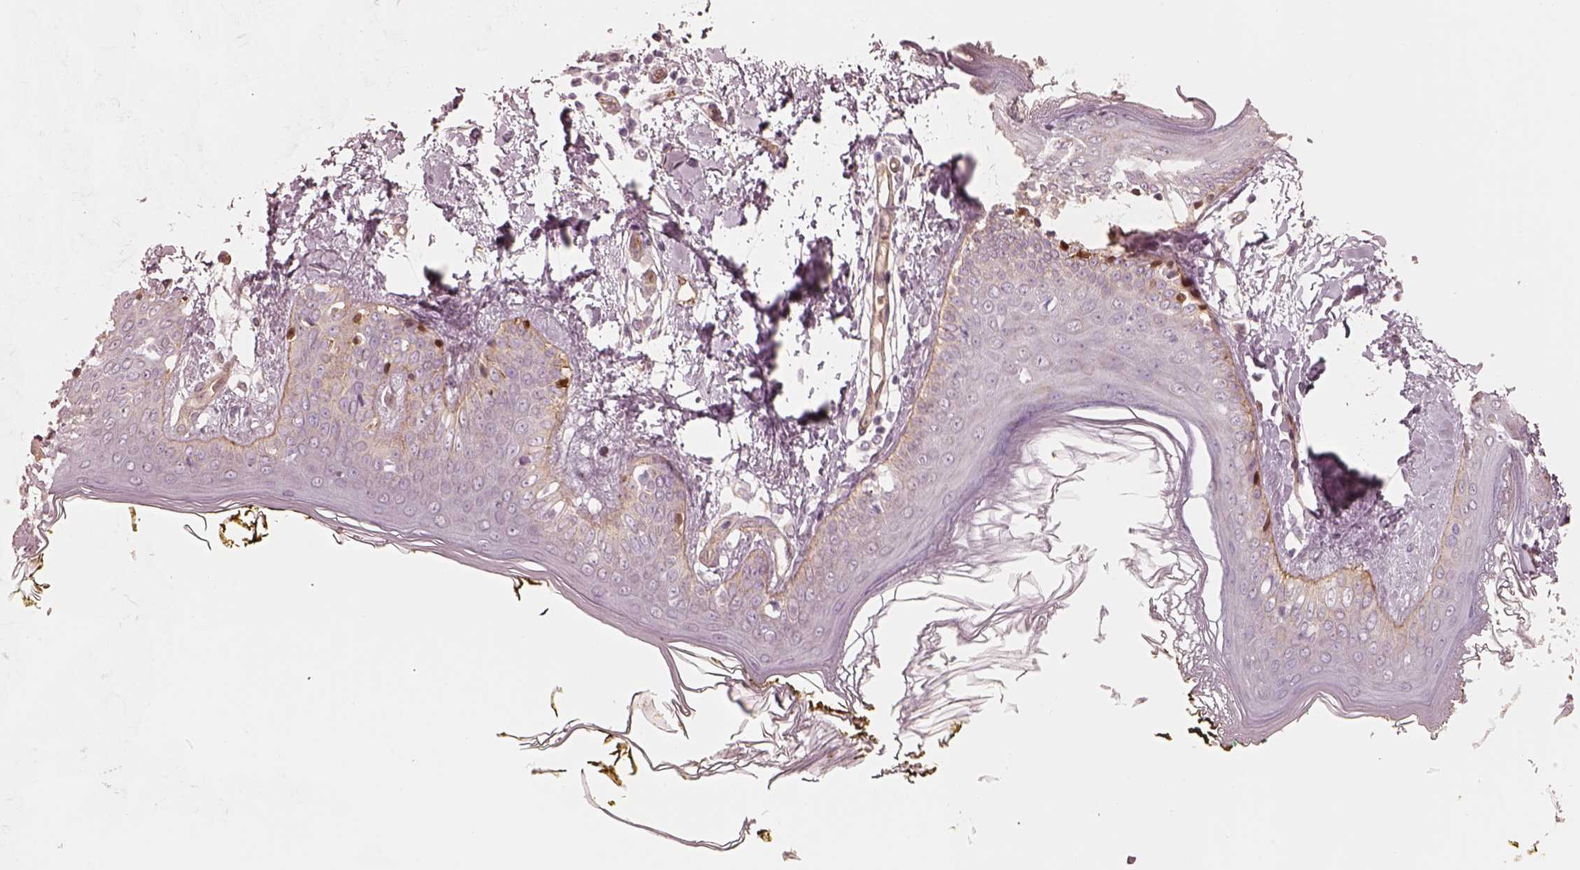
{"staining": {"intensity": "negative", "quantity": "none", "location": "none"}, "tissue": "skin", "cell_type": "Fibroblasts", "image_type": "normal", "snomed": [{"axis": "morphology", "description": "Normal tissue, NOS"}, {"axis": "topography", "description": "Skin"}], "caption": "This is an immunohistochemistry micrograph of unremarkable human skin. There is no positivity in fibroblasts.", "gene": "CRYM", "patient": {"sex": "female", "age": 34}}